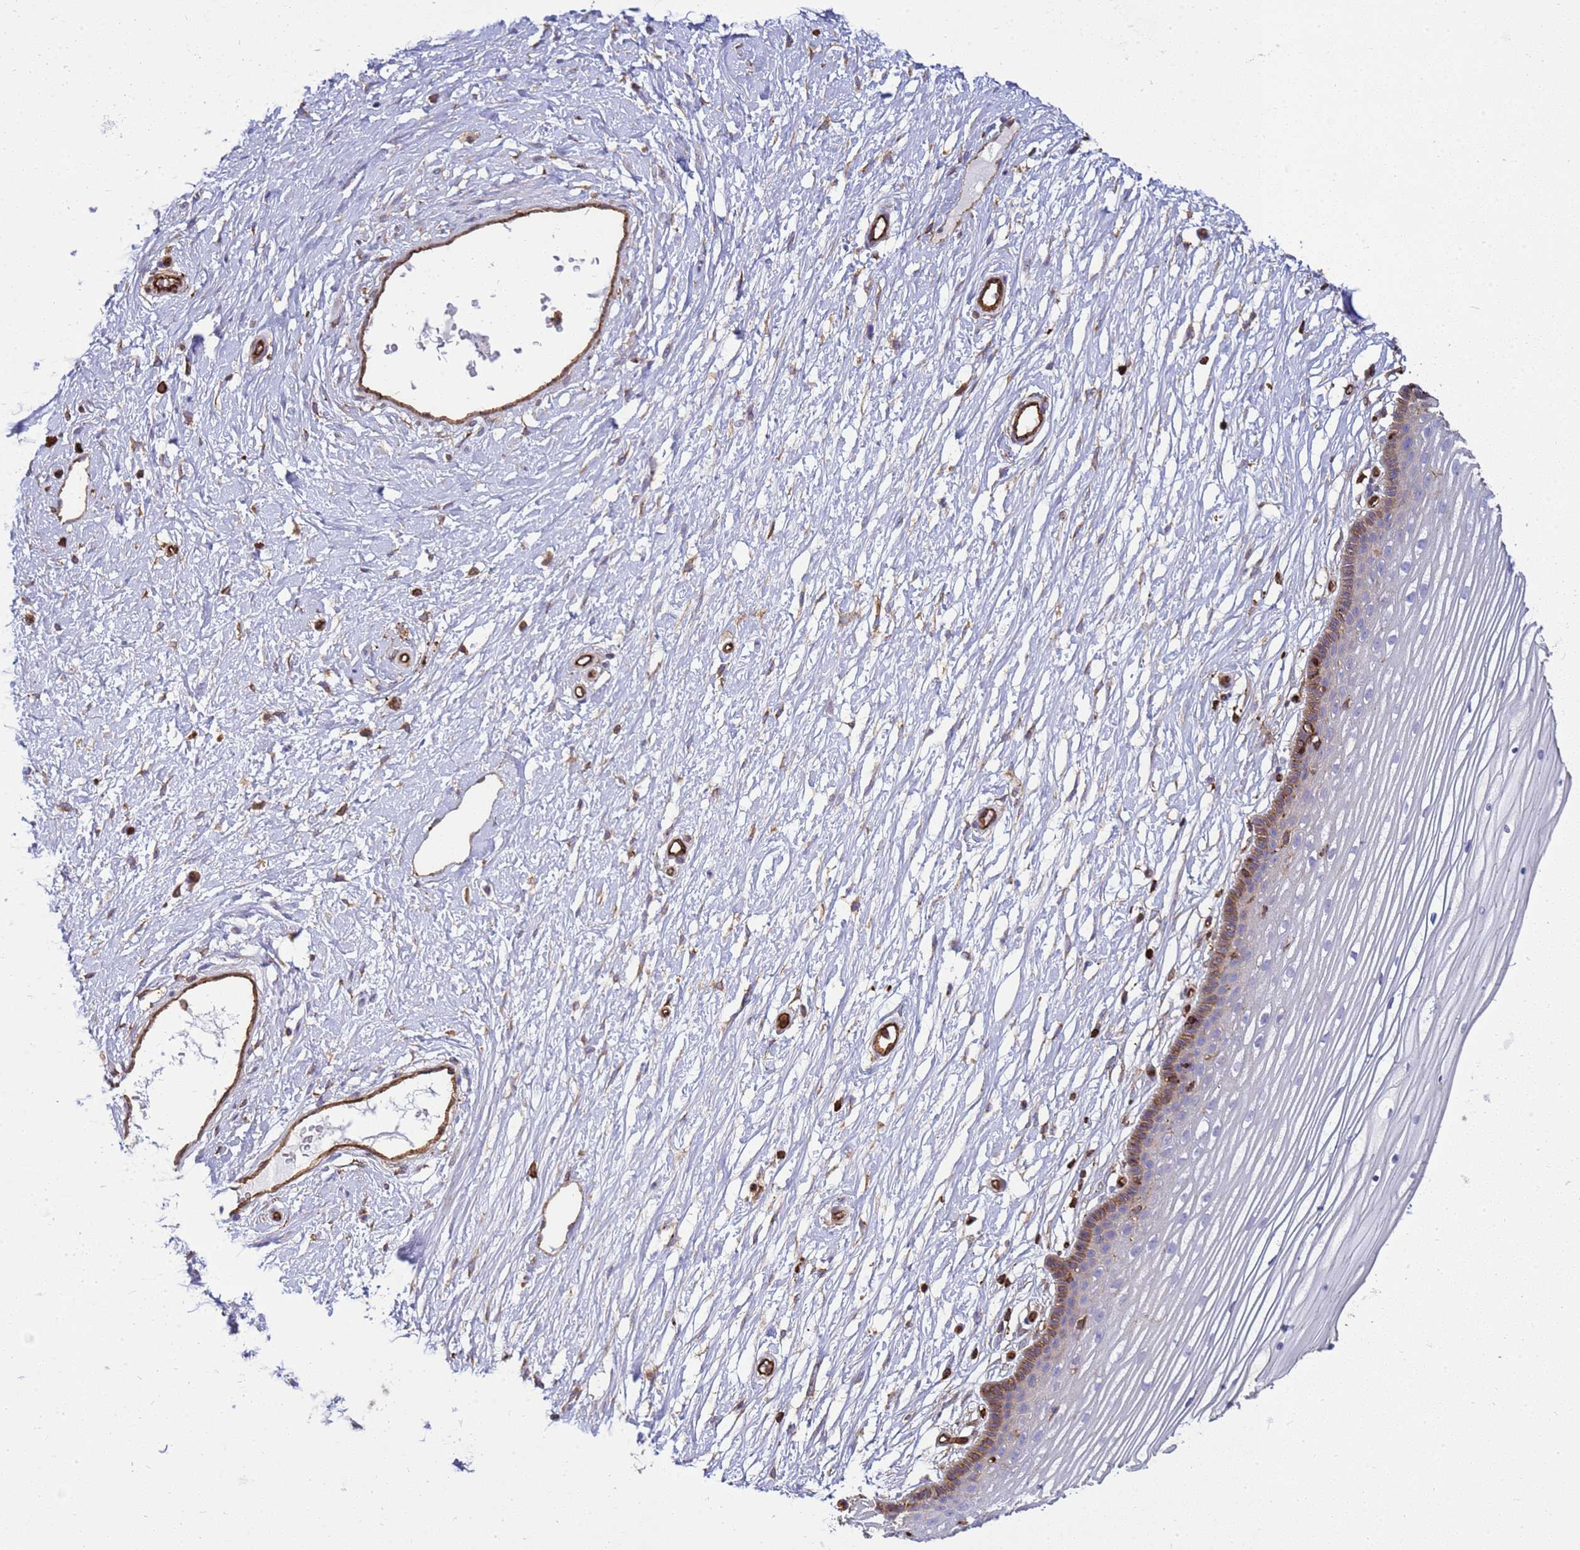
{"staining": {"intensity": "moderate", "quantity": "<25%", "location": "cytoplasmic/membranous"}, "tissue": "vagina", "cell_type": "Squamous epithelial cells", "image_type": "normal", "snomed": [{"axis": "morphology", "description": "Normal tissue, NOS"}, {"axis": "topography", "description": "Vagina"}, {"axis": "topography", "description": "Cervix"}], "caption": "An image showing moderate cytoplasmic/membranous staining in about <25% of squamous epithelial cells in normal vagina, as visualized by brown immunohistochemical staining.", "gene": "ZBTB8OS", "patient": {"sex": "female", "age": 40}}